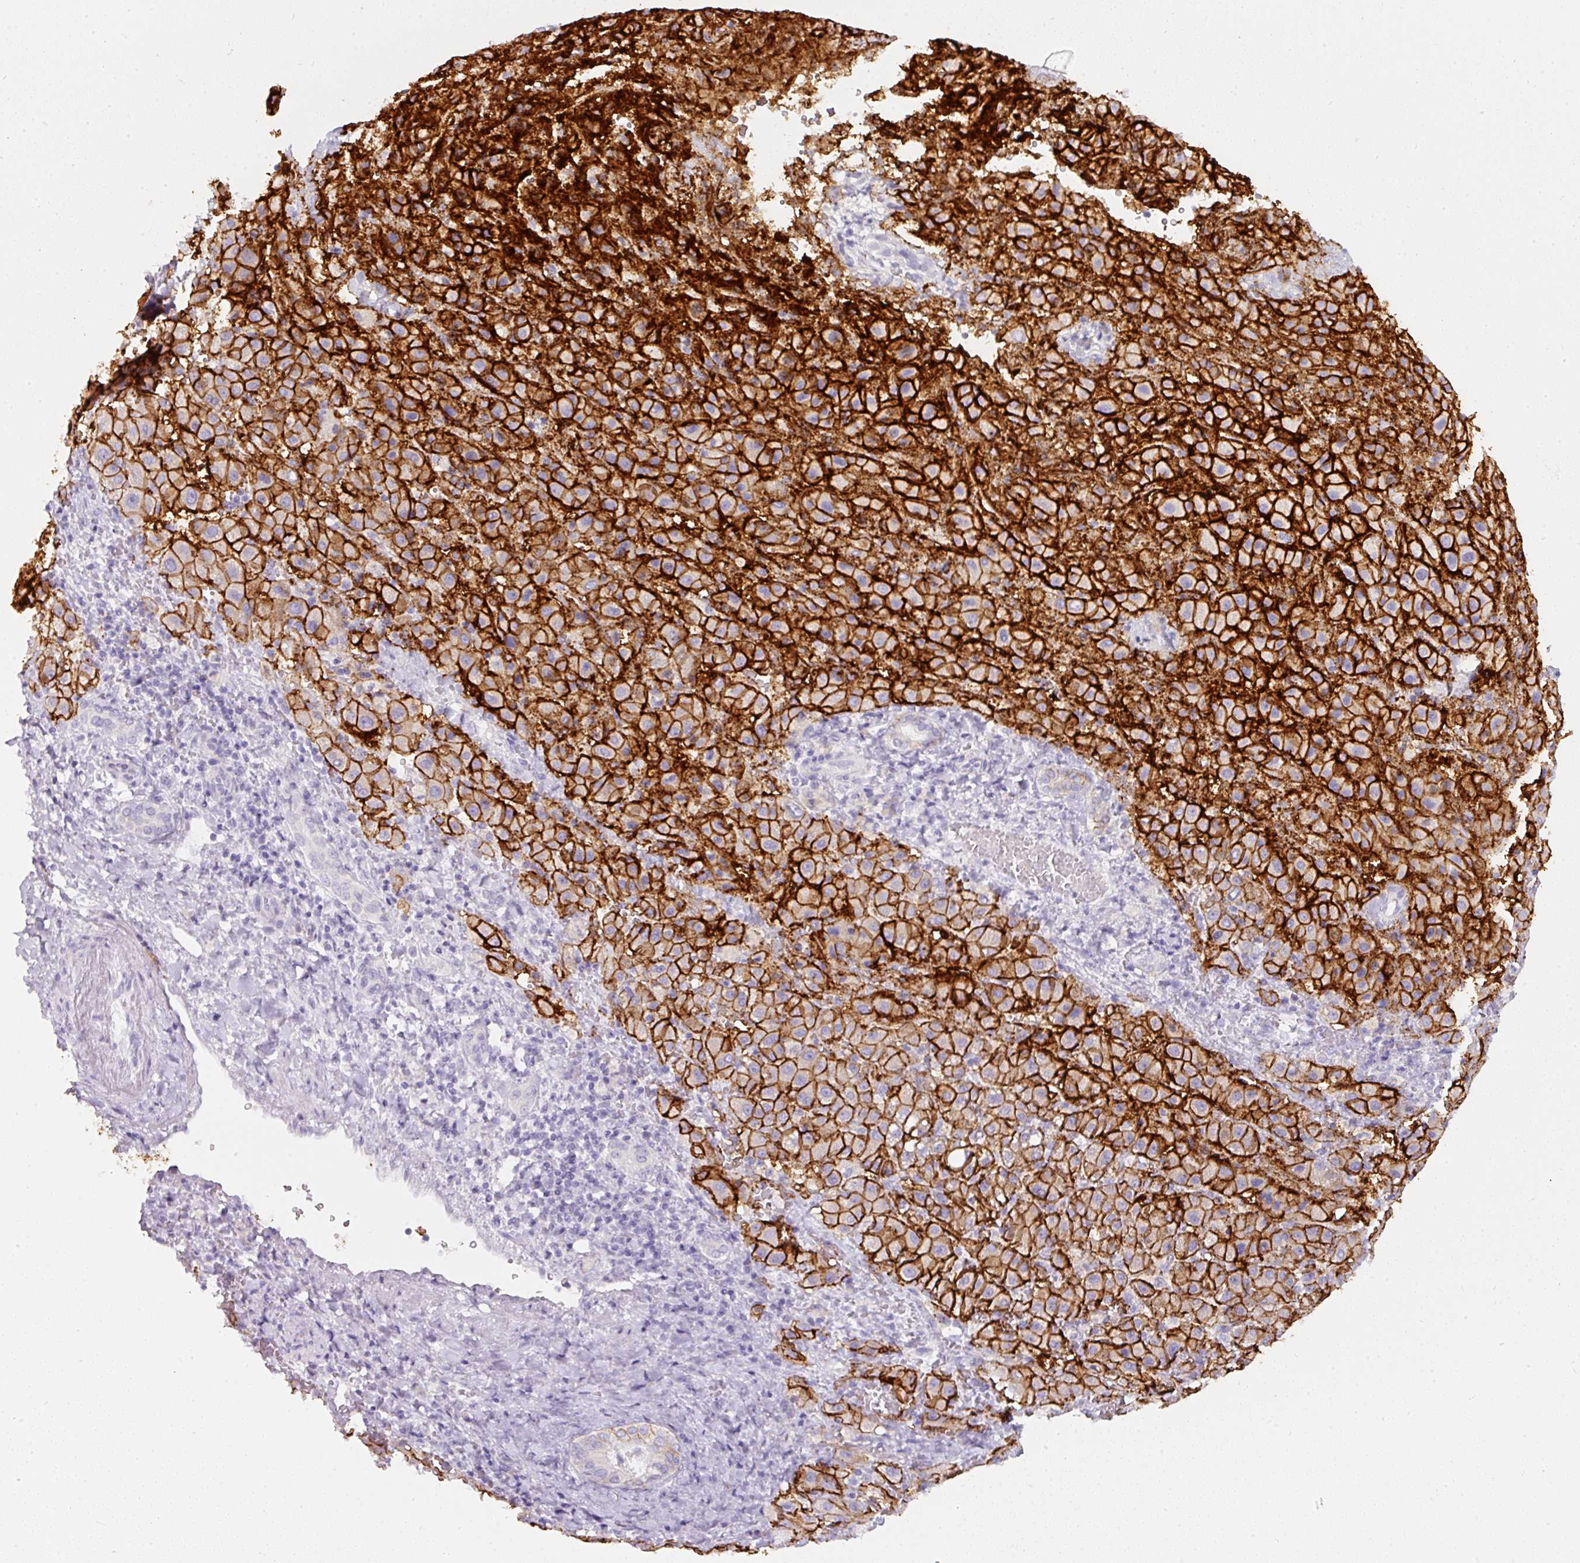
{"staining": {"intensity": "strong", "quantity": ">75%", "location": "cytoplasmic/membranous"}, "tissue": "liver cancer", "cell_type": "Tumor cells", "image_type": "cancer", "snomed": [{"axis": "morphology", "description": "Carcinoma, Hepatocellular, NOS"}, {"axis": "topography", "description": "Liver"}], "caption": "IHC staining of liver hepatocellular carcinoma, which reveals high levels of strong cytoplasmic/membranous staining in approximately >75% of tumor cells indicating strong cytoplasmic/membranous protein positivity. The staining was performed using DAB (brown) for protein detection and nuclei were counterstained in hematoxylin (blue).", "gene": "SLC2A2", "patient": {"sex": "female", "age": 58}}